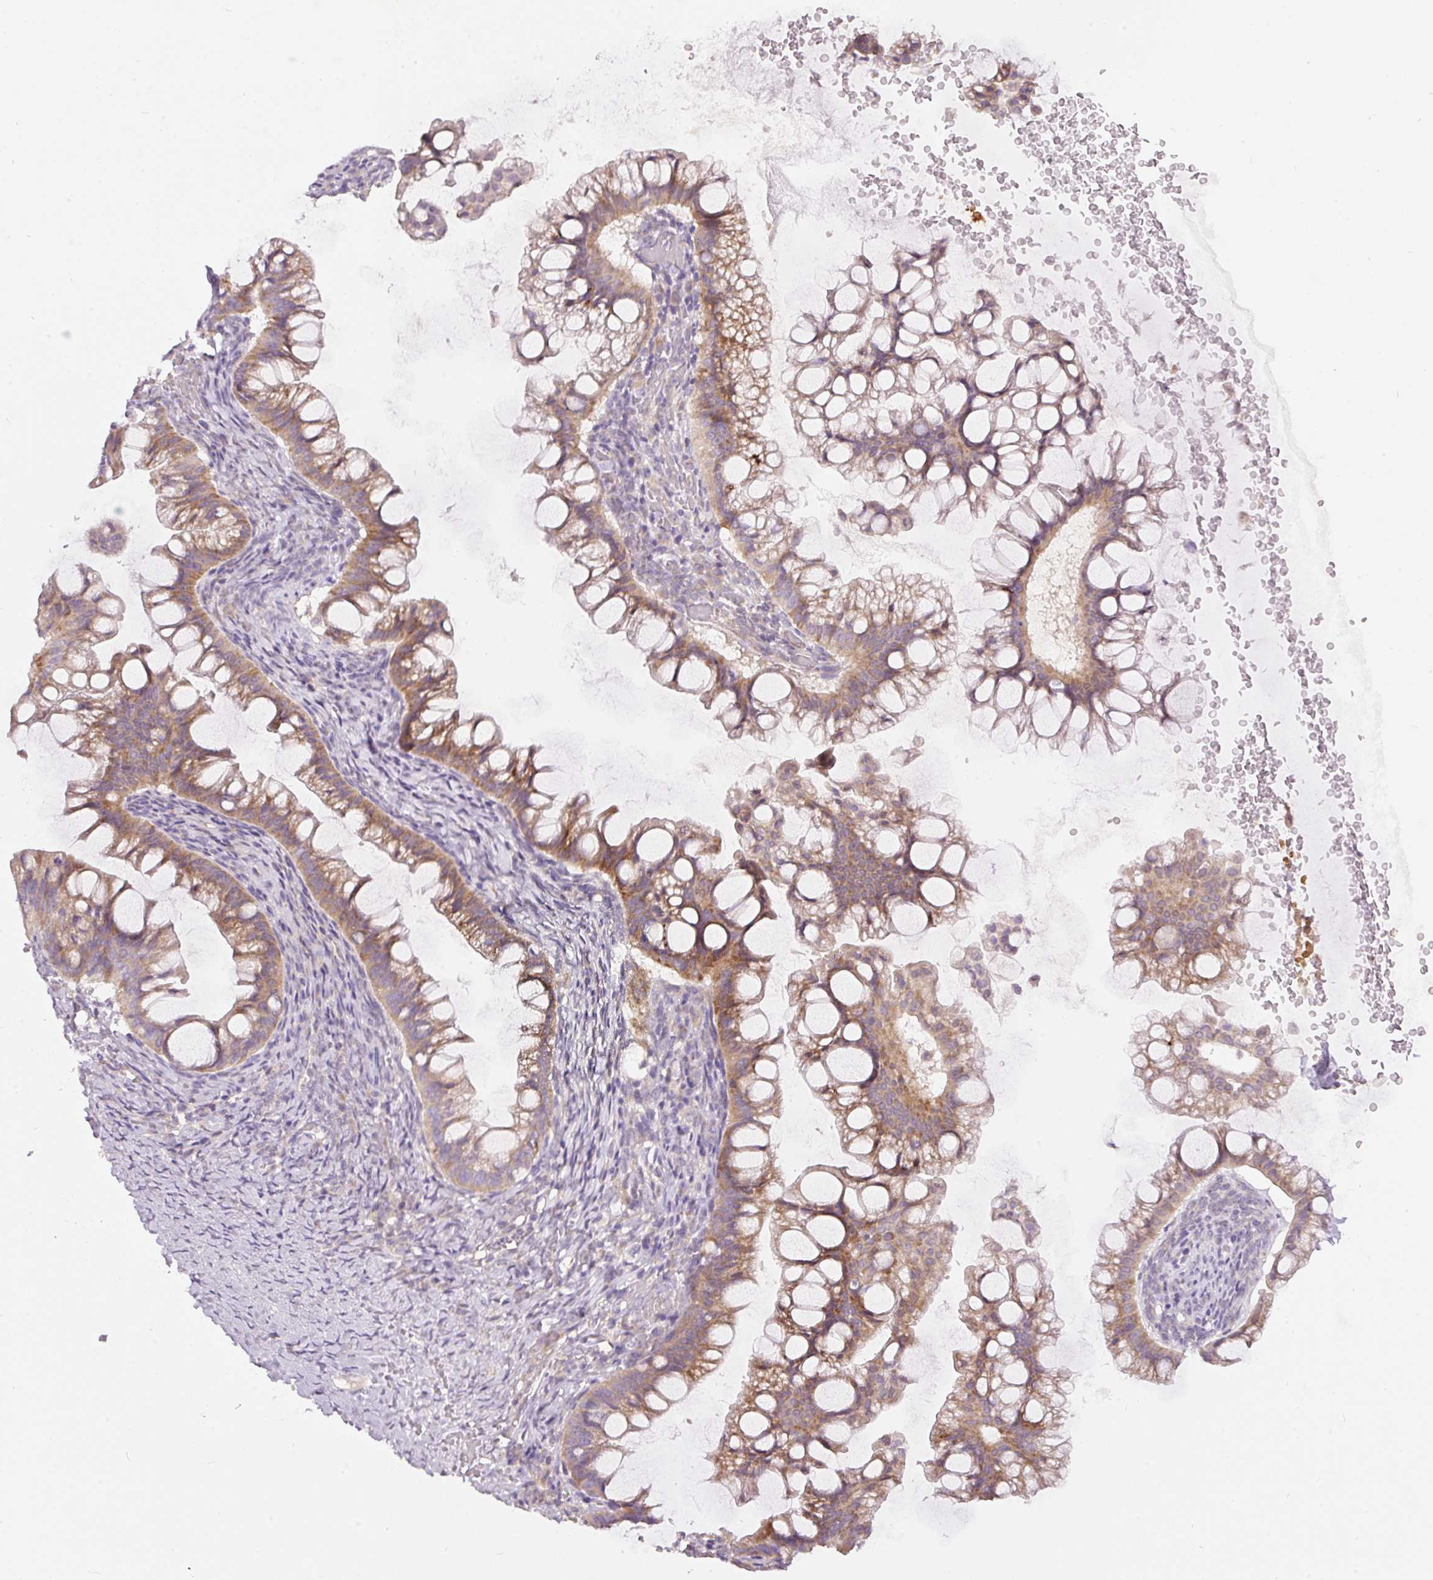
{"staining": {"intensity": "moderate", "quantity": ">75%", "location": "cytoplasmic/membranous"}, "tissue": "ovarian cancer", "cell_type": "Tumor cells", "image_type": "cancer", "snomed": [{"axis": "morphology", "description": "Cystadenocarcinoma, mucinous, NOS"}, {"axis": "topography", "description": "Ovary"}], "caption": "Approximately >75% of tumor cells in ovarian cancer (mucinous cystadenocarcinoma) display moderate cytoplasmic/membranous protein positivity as visualized by brown immunohistochemical staining.", "gene": "RSPO2", "patient": {"sex": "female", "age": 73}}